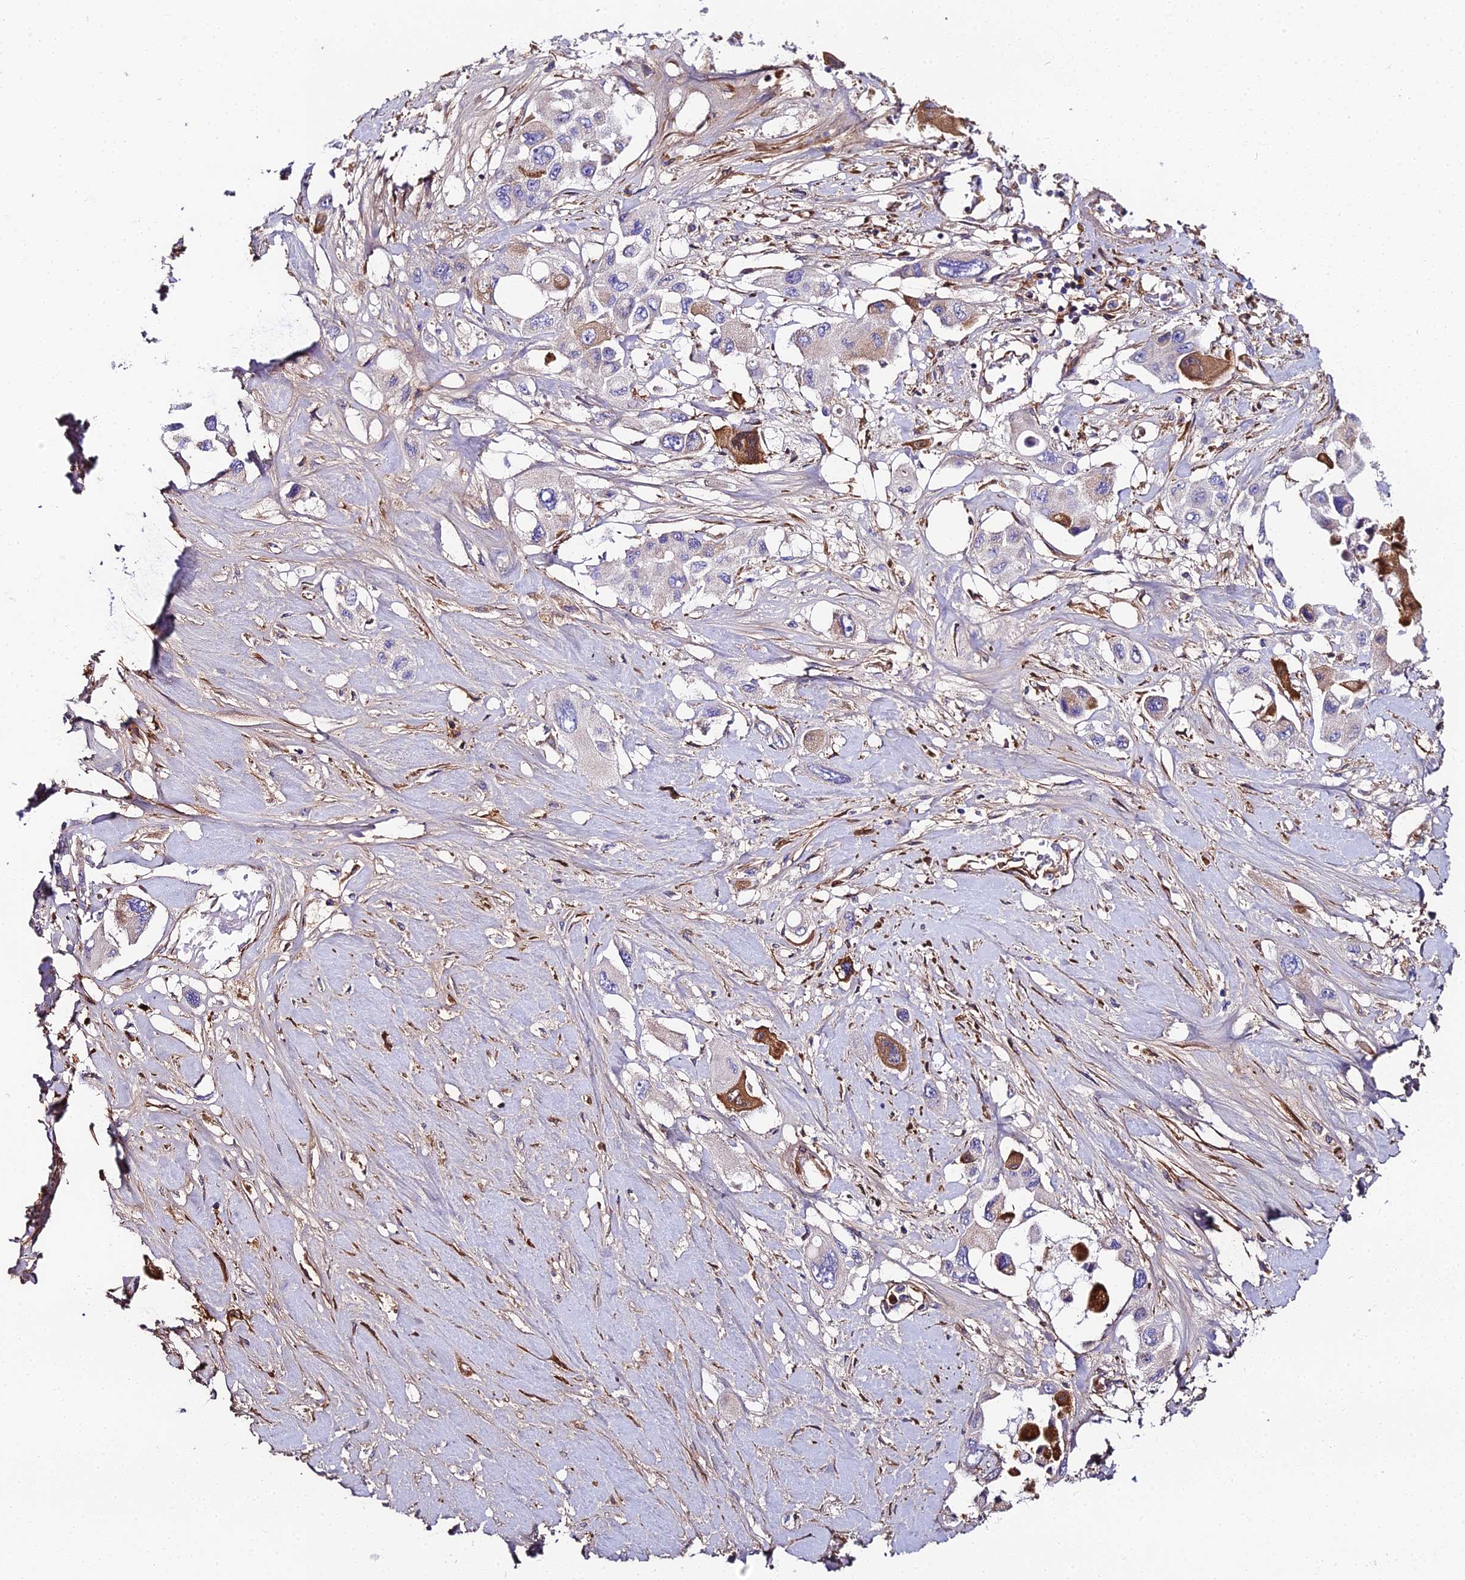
{"staining": {"intensity": "negative", "quantity": "none", "location": "none"}, "tissue": "pancreatic cancer", "cell_type": "Tumor cells", "image_type": "cancer", "snomed": [{"axis": "morphology", "description": "Adenocarcinoma, NOS"}, {"axis": "topography", "description": "Pancreas"}], "caption": "The image exhibits no significant expression in tumor cells of pancreatic cancer (adenocarcinoma).", "gene": "BEX4", "patient": {"sex": "male", "age": 92}}